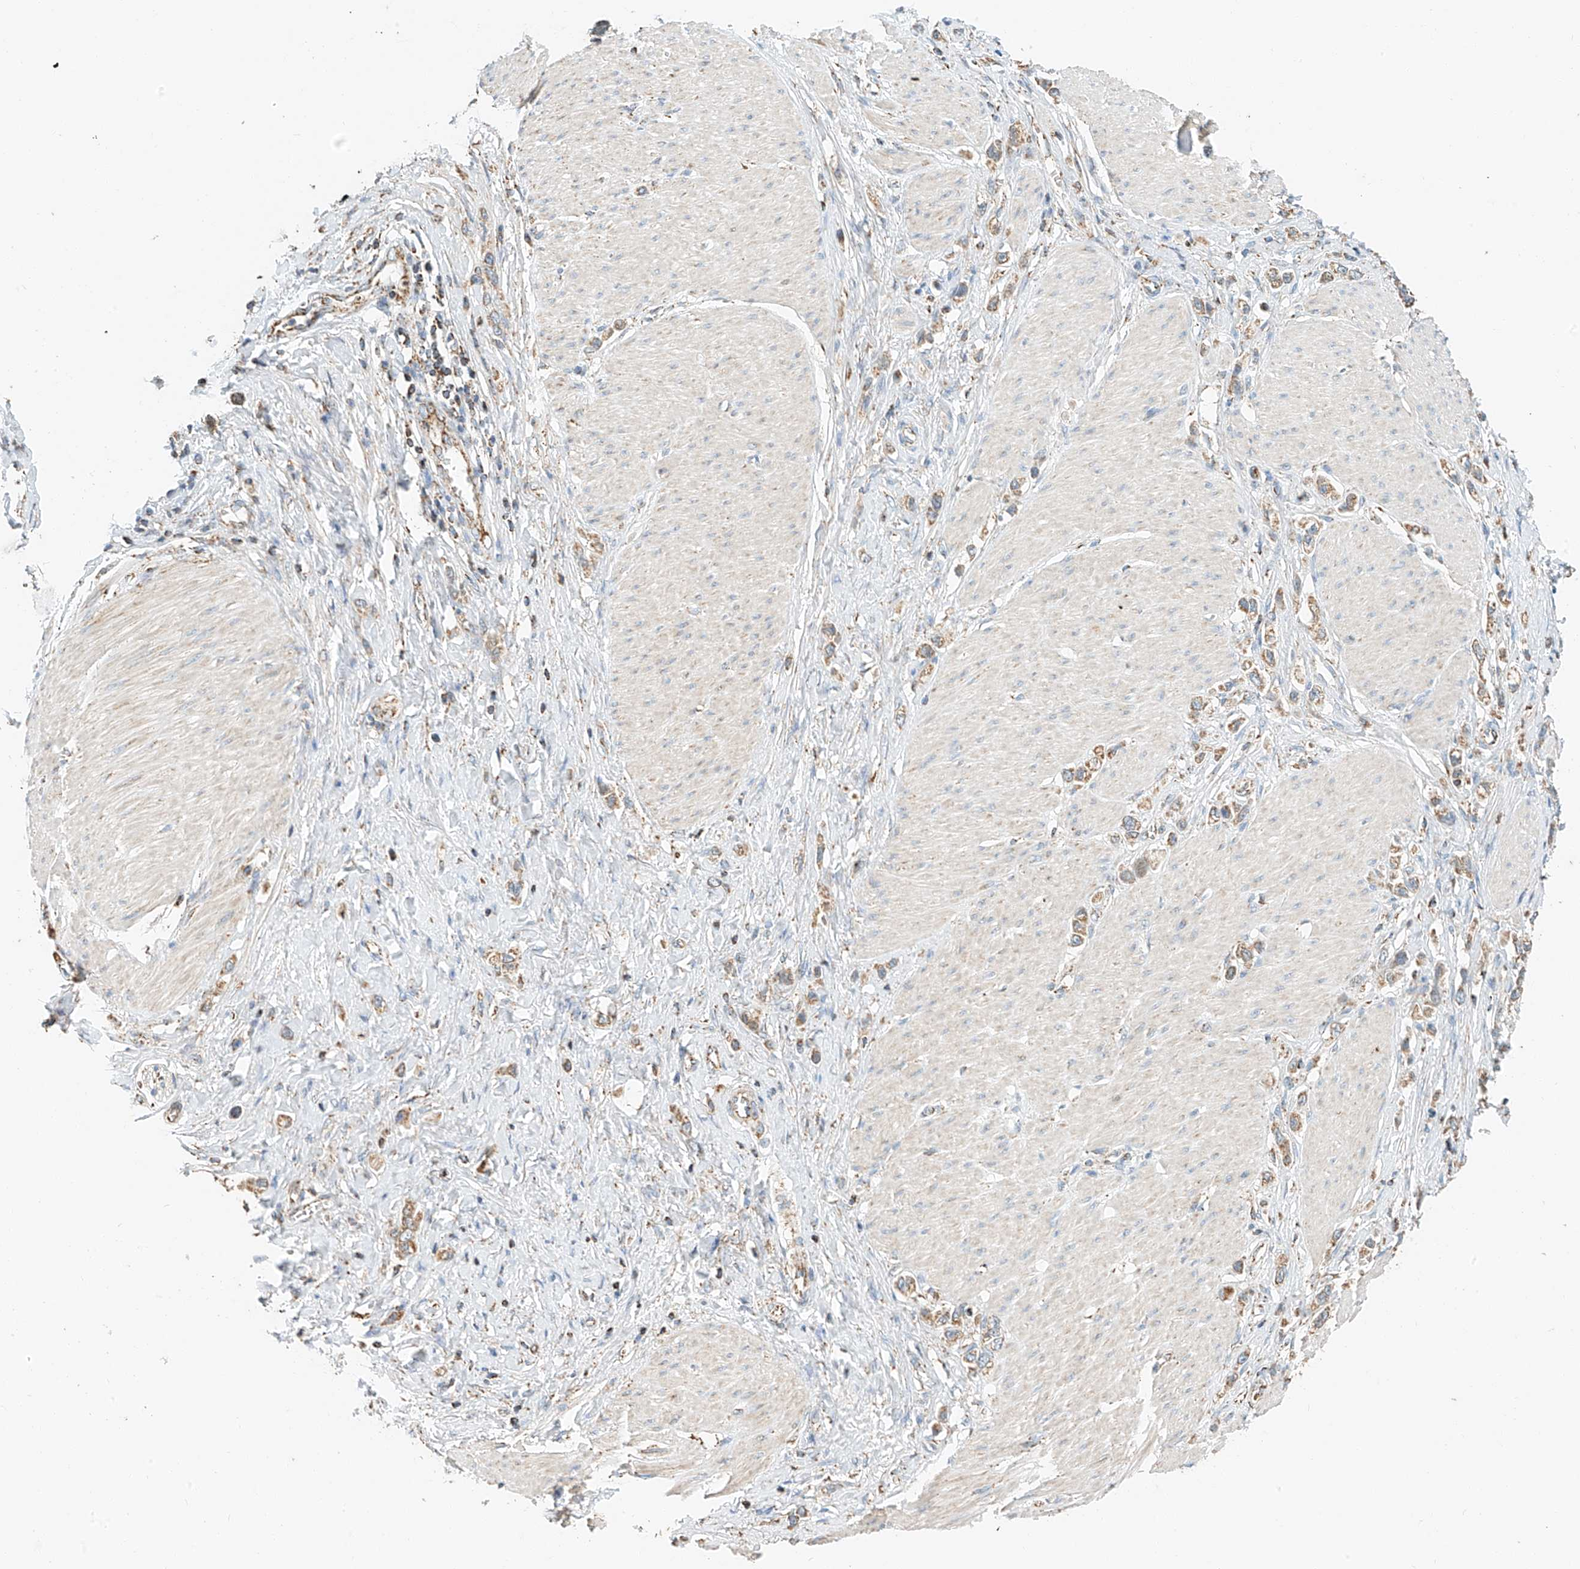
{"staining": {"intensity": "moderate", "quantity": ">75%", "location": "cytoplasmic/membranous"}, "tissue": "stomach cancer", "cell_type": "Tumor cells", "image_type": "cancer", "snomed": [{"axis": "morphology", "description": "Normal tissue, NOS"}, {"axis": "morphology", "description": "Adenocarcinoma, NOS"}, {"axis": "topography", "description": "Stomach, upper"}, {"axis": "topography", "description": "Stomach"}], "caption": "Immunohistochemical staining of human stomach cancer (adenocarcinoma) displays moderate cytoplasmic/membranous protein staining in about >75% of tumor cells. The staining was performed using DAB (3,3'-diaminobenzidine), with brown indicating positive protein expression. Nuclei are stained blue with hematoxylin.", "gene": "YIPF7", "patient": {"sex": "female", "age": 65}}